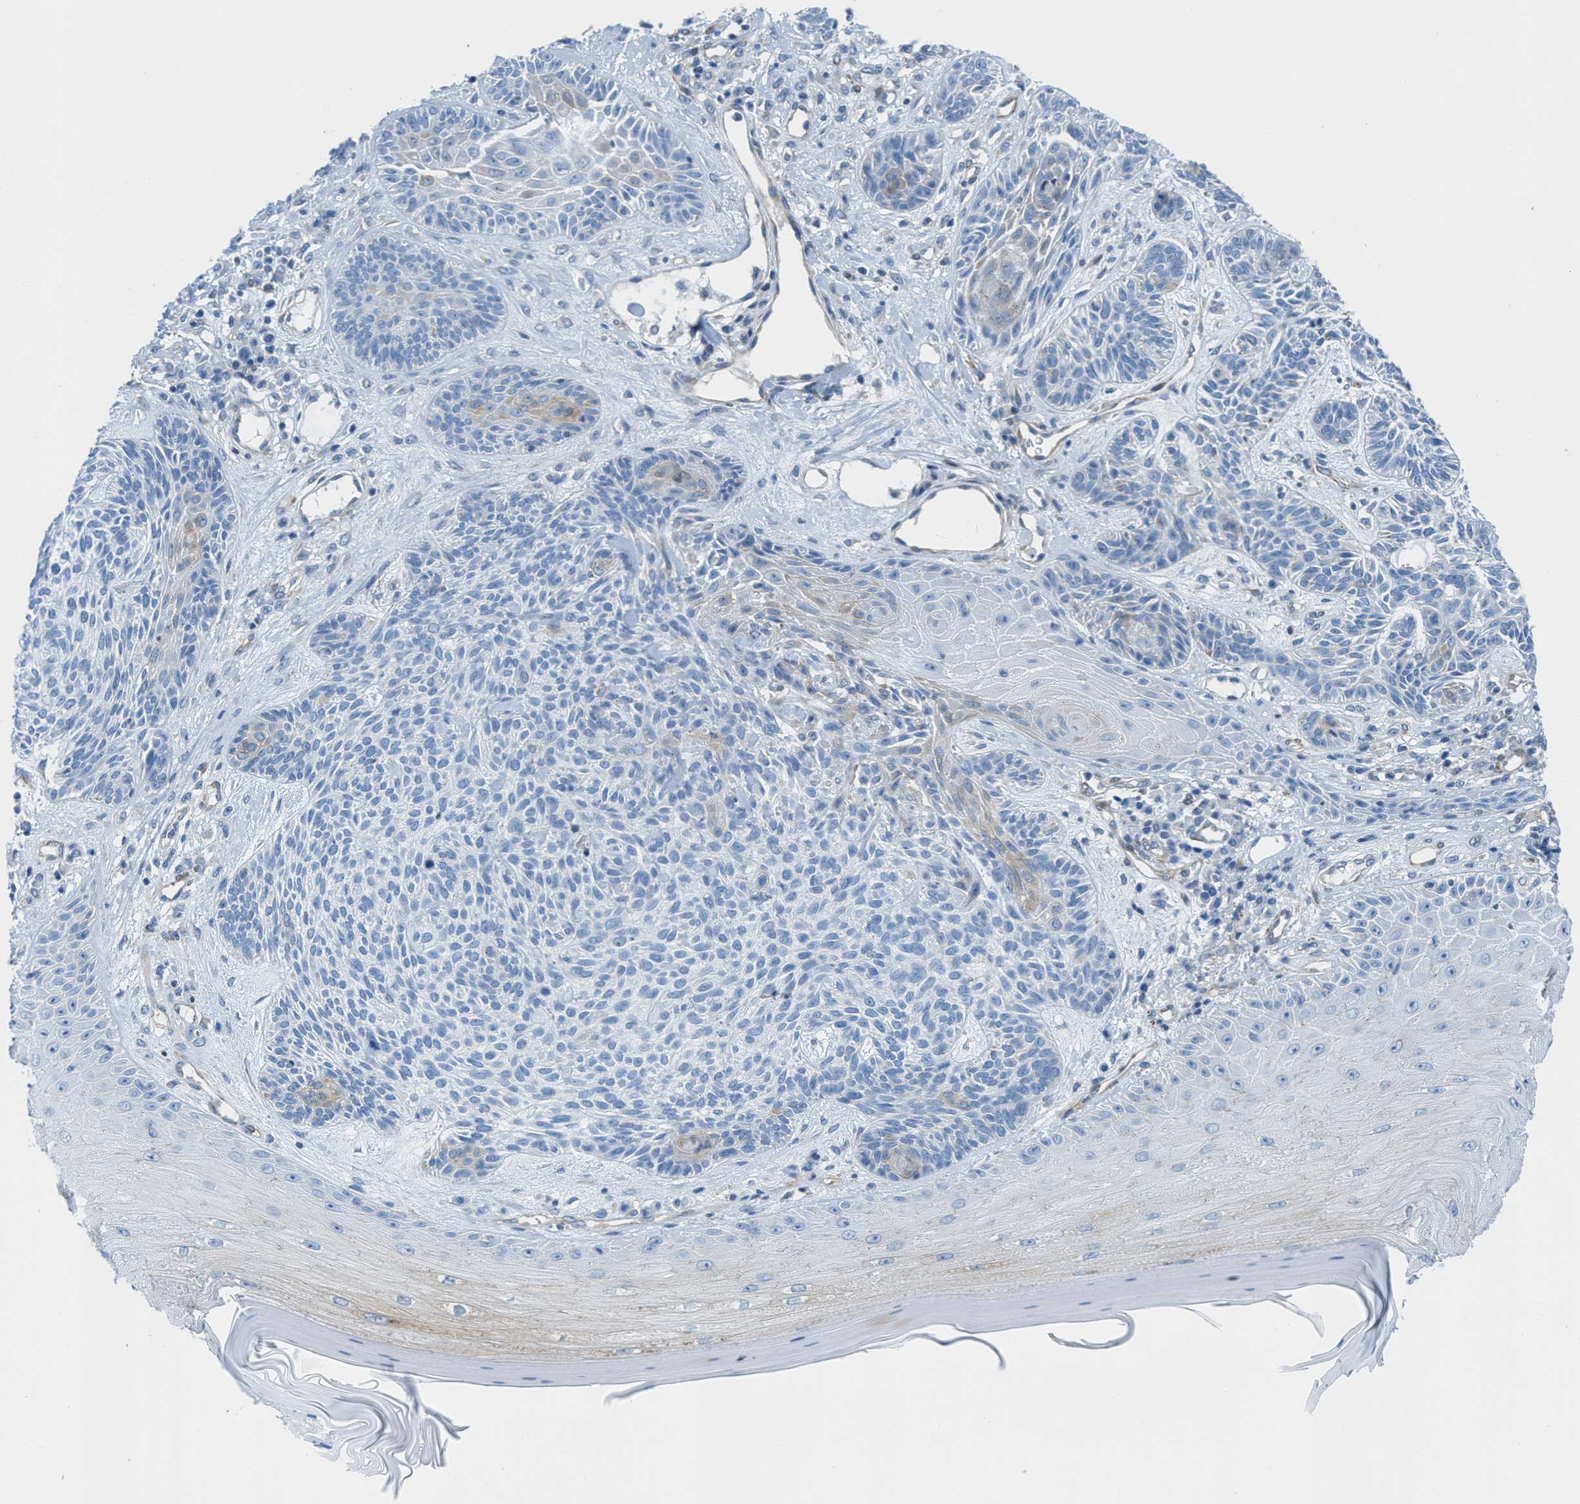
{"staining": {"intensity": "weak", "quantity": "<25%", "location": "cytoplasmic/membranous"}, "tissue": "skin cancer", "cell_type": "Tumor cells", "image_type": "cancer", "snomed": [{"axis": "morphology", "description": "Basal cell carcinoma"}, {"axis": "topography", "description": "Skin"}], "caption": "An IHC micrograph of skin cancer is shown. There is no staining in tumor cells of skin cancer. Nuclei are stained in blue.", "gene": "MAPRE2", "patient": {"sex": "male", "age": 55}}